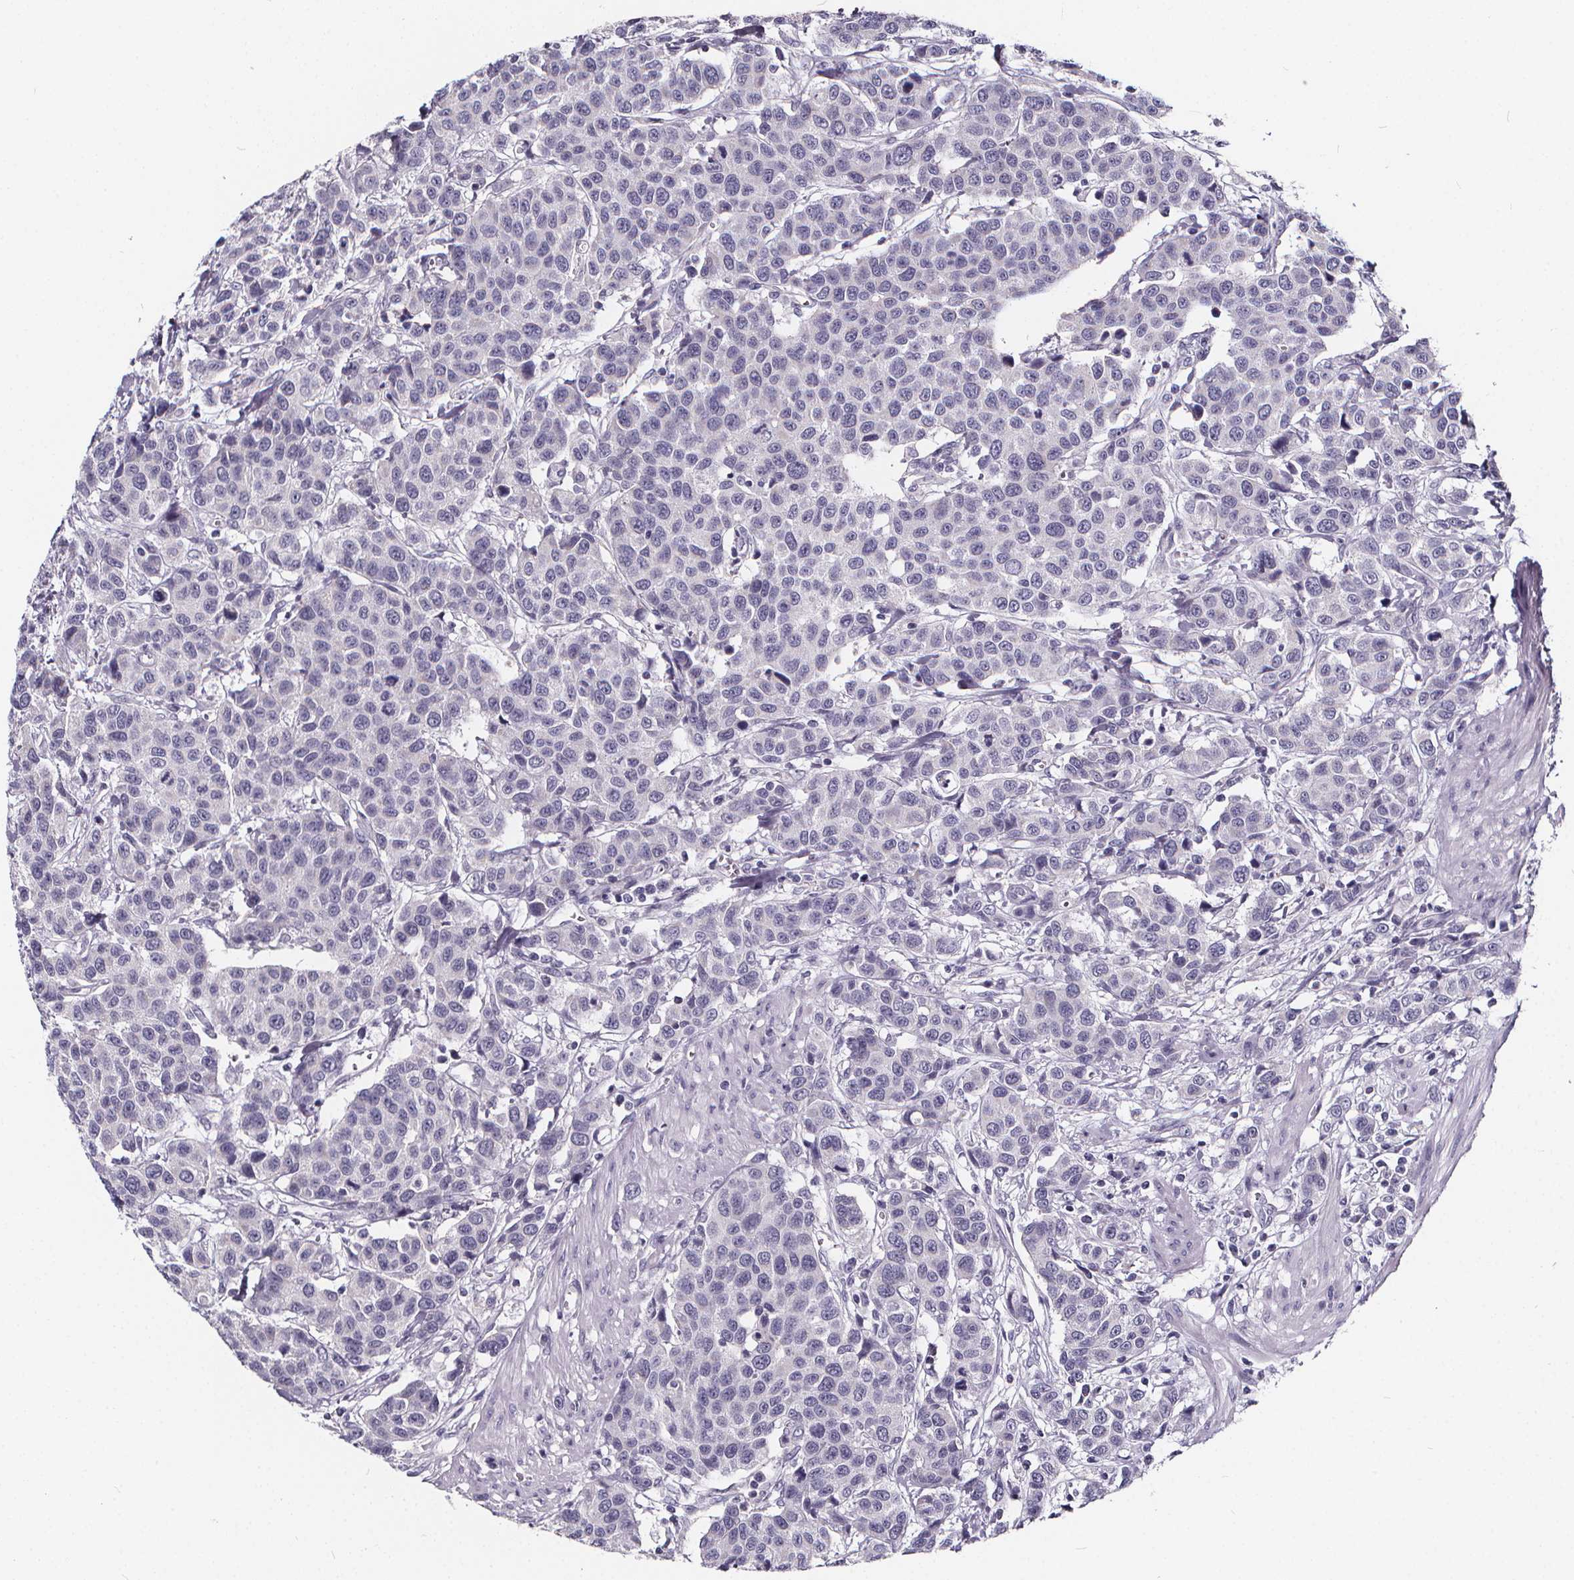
{"staining": {"intensity": "negative", "quantity": "none", "location": "none"}, "tissue": "urothelial cancer", "cell_type": "Tumor cells", "image_type": "cancer", "snomed": [{"axis": "morphology", "description": "Urothelial carcinoma, High grade"}, {"axis": "topography", "description": "Urinary bladder"}], "caption": "Tumor cells show no significant protein positivity in urothelial carcinoma (high-grade).", "gene": "SPEF2", "patient": {"sex": "female", "age": 58}}